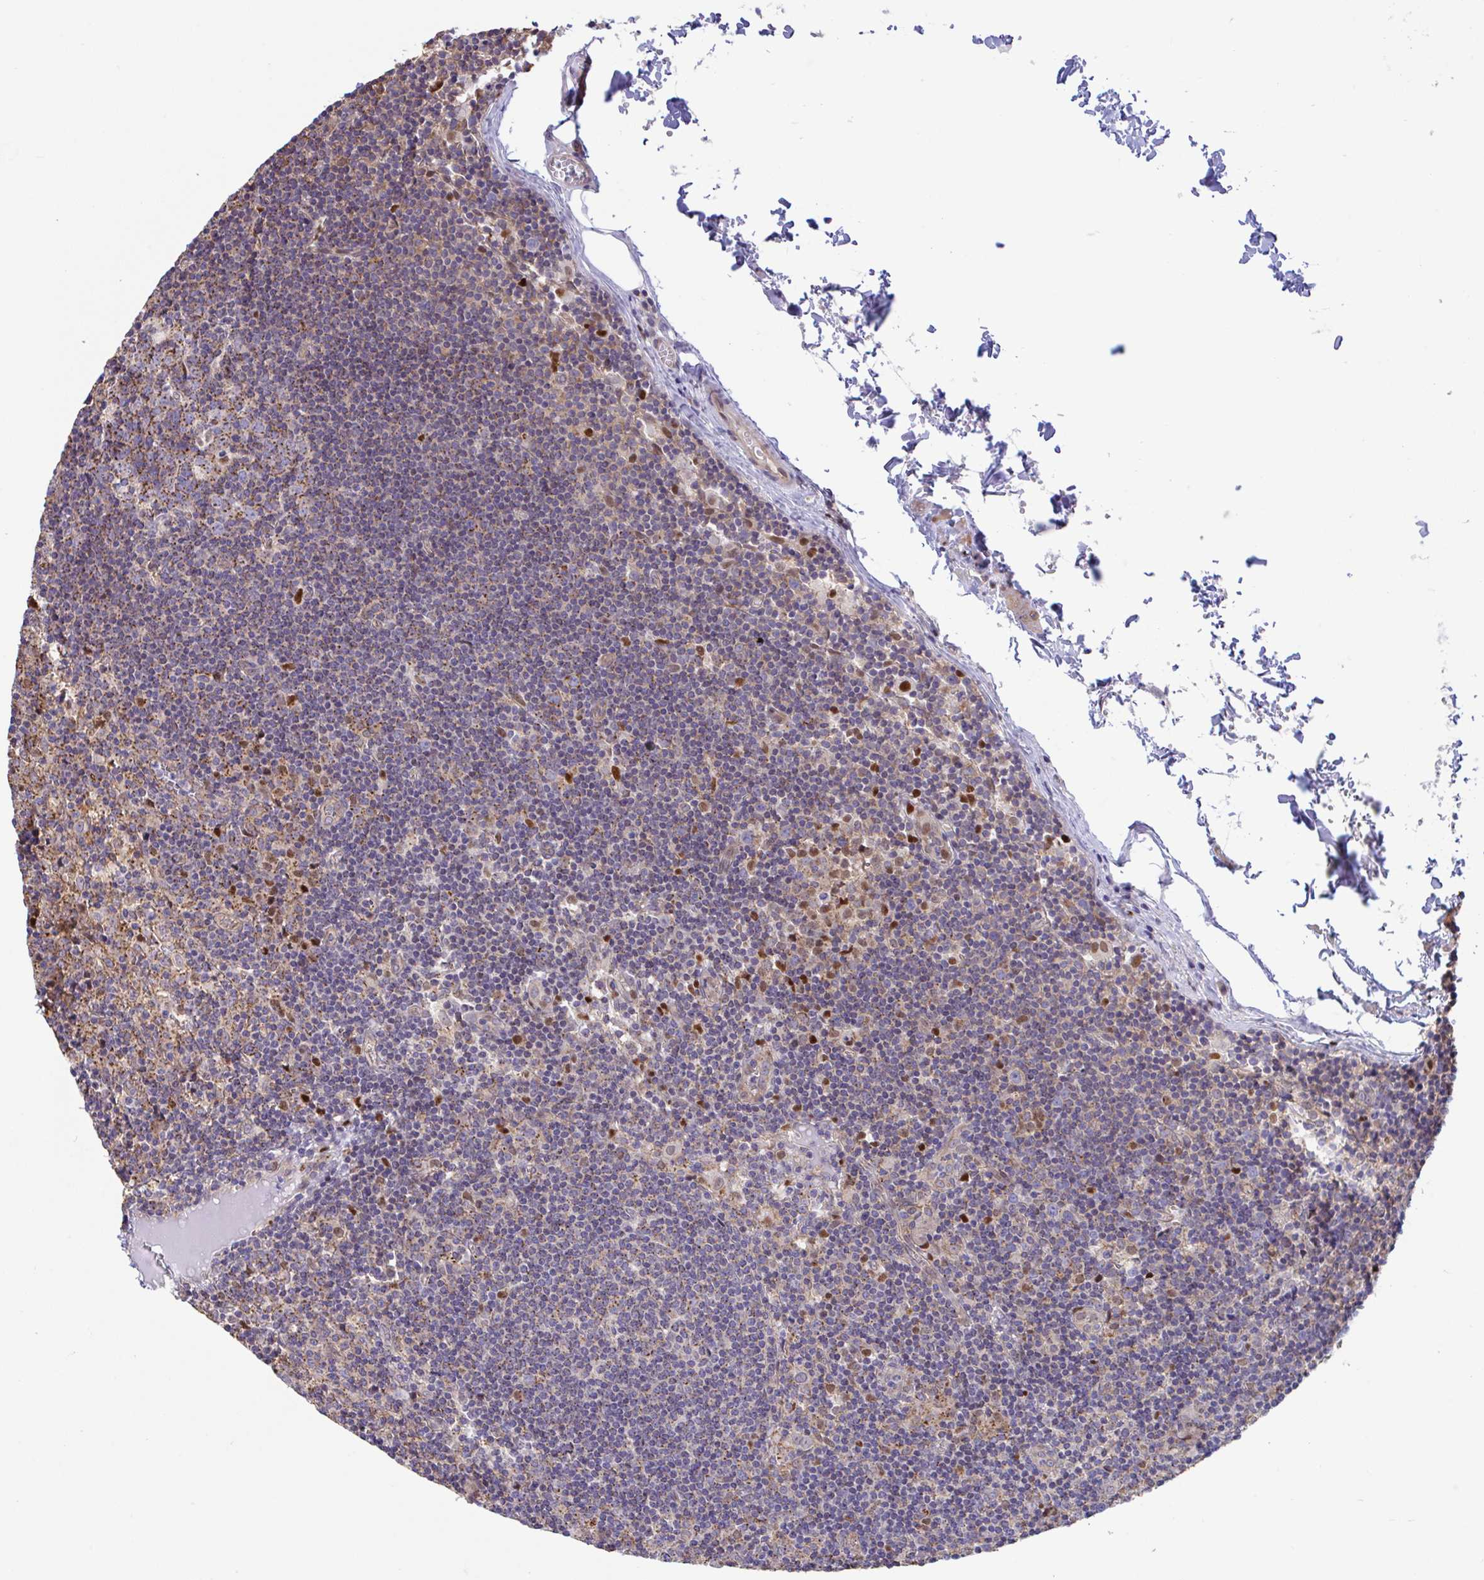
{"staining": {"intensity": "weak", "quantity": "<25%", "location": "cytoplasmic/membranous"}, "tissue": "lymph node", "cell_type": "Germinal center cells", "image_type": "normal", "snomed": [{"axis": "morphology", "description": "Normal tissue, NOS"}, {"axis": "topography", "description": "Lymph node"}], "caption": "Immunohistochemistry histopathology image of benign lymph node: human lymph node stained with DAB reveals no significant protein staining in germinal center cells. The staining is performed using DAB brown chromogen with nuclei counter-stained in using hematoxylin.", "gene": "ZBED3", "patient": {"sex": "female", "age": 45}}